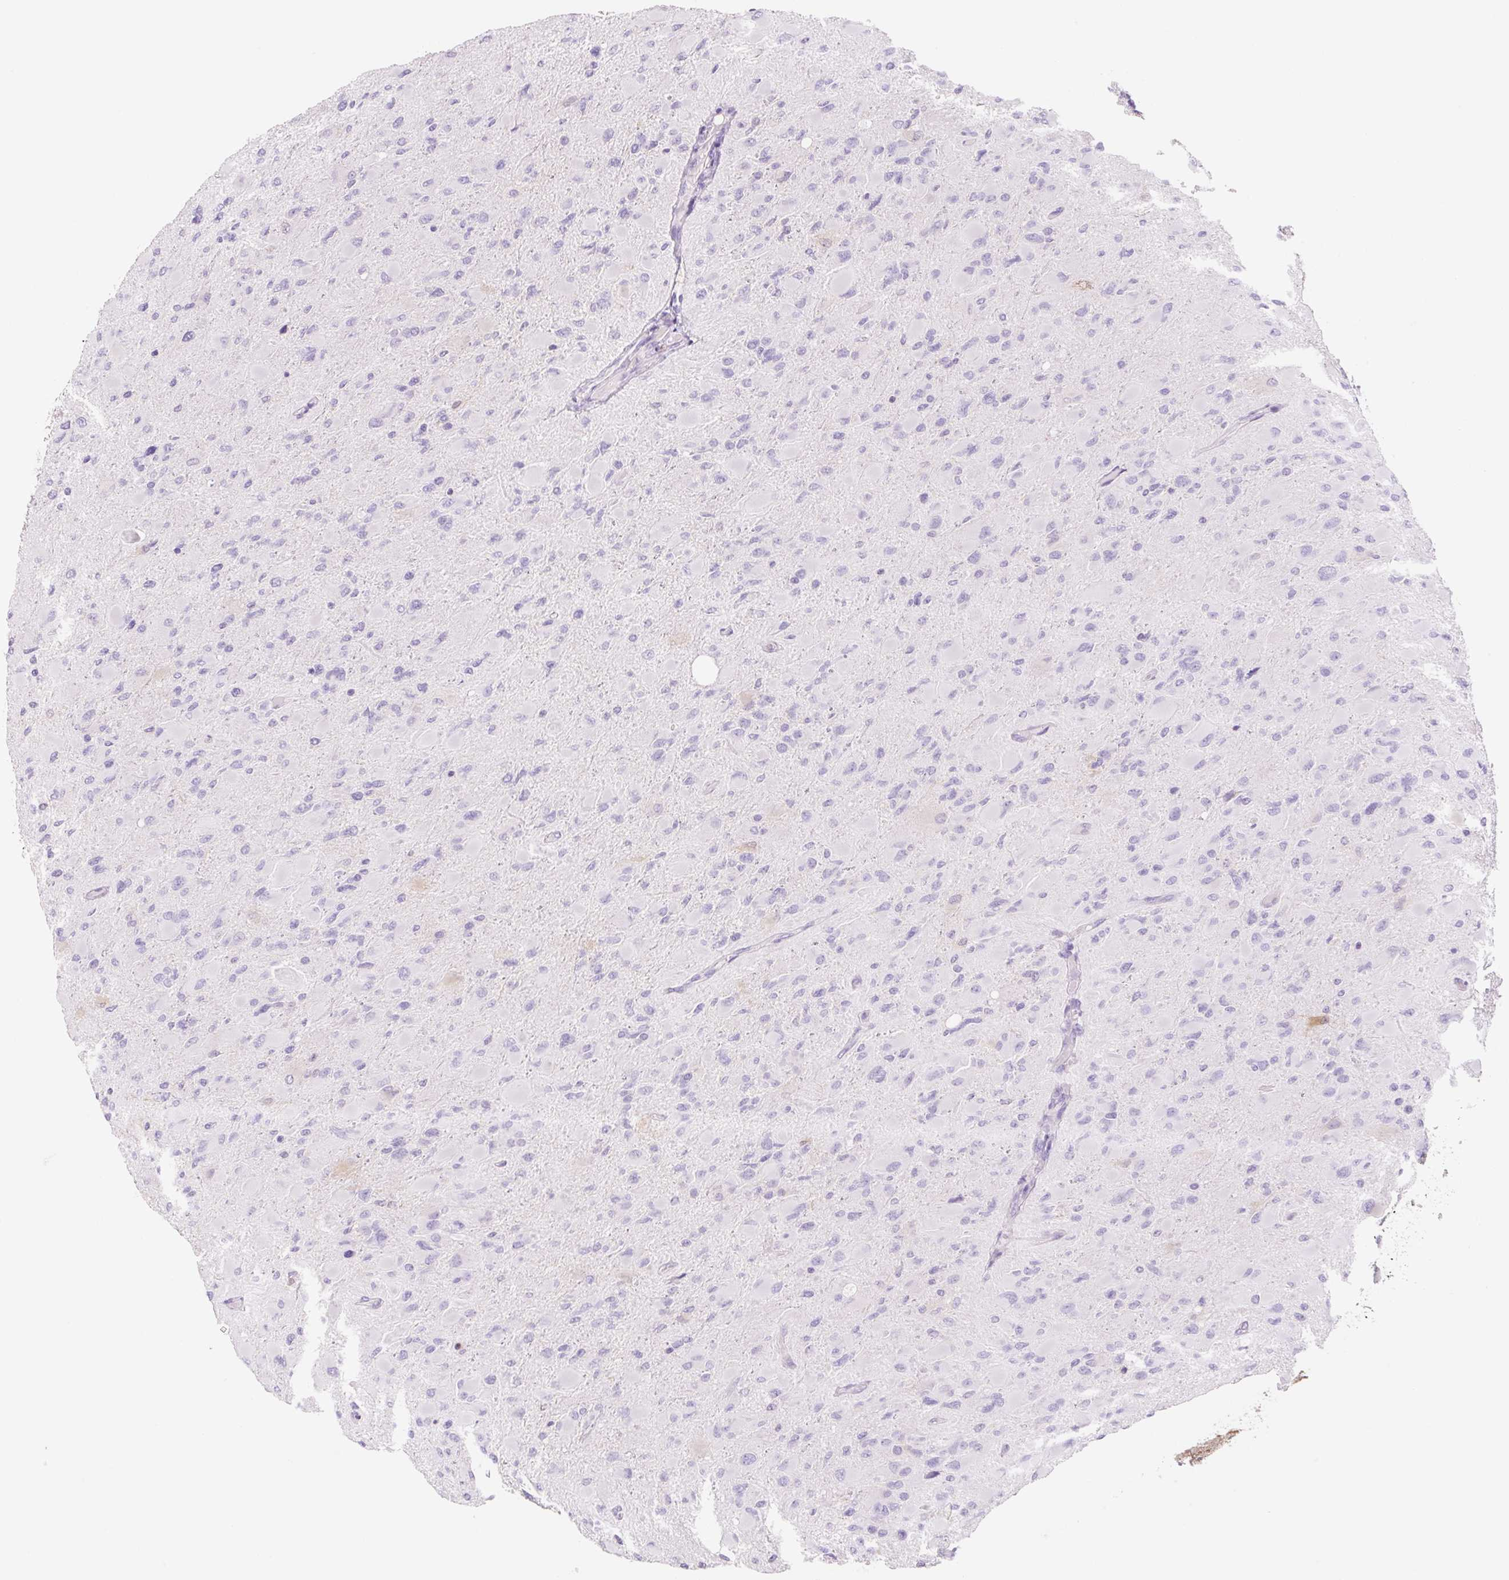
{"staining": {"intensity": "negative", "quantity": "none", "location": "none"}, "tissue": "glioma", "cell_type": "Tumor cells", "image_type": "cancer", "snomed": [{"axis": "morphology", "description": "Glioma, malignant, High grade"}, {"axis": "topography", "description": "Cerebral cortex"}], "caption": "Glioma was stained to show a protein in brown. There is no significant staining in tumor cells.", "gene": "FABP5", "patient": {"sex": "female", "age": 36}}